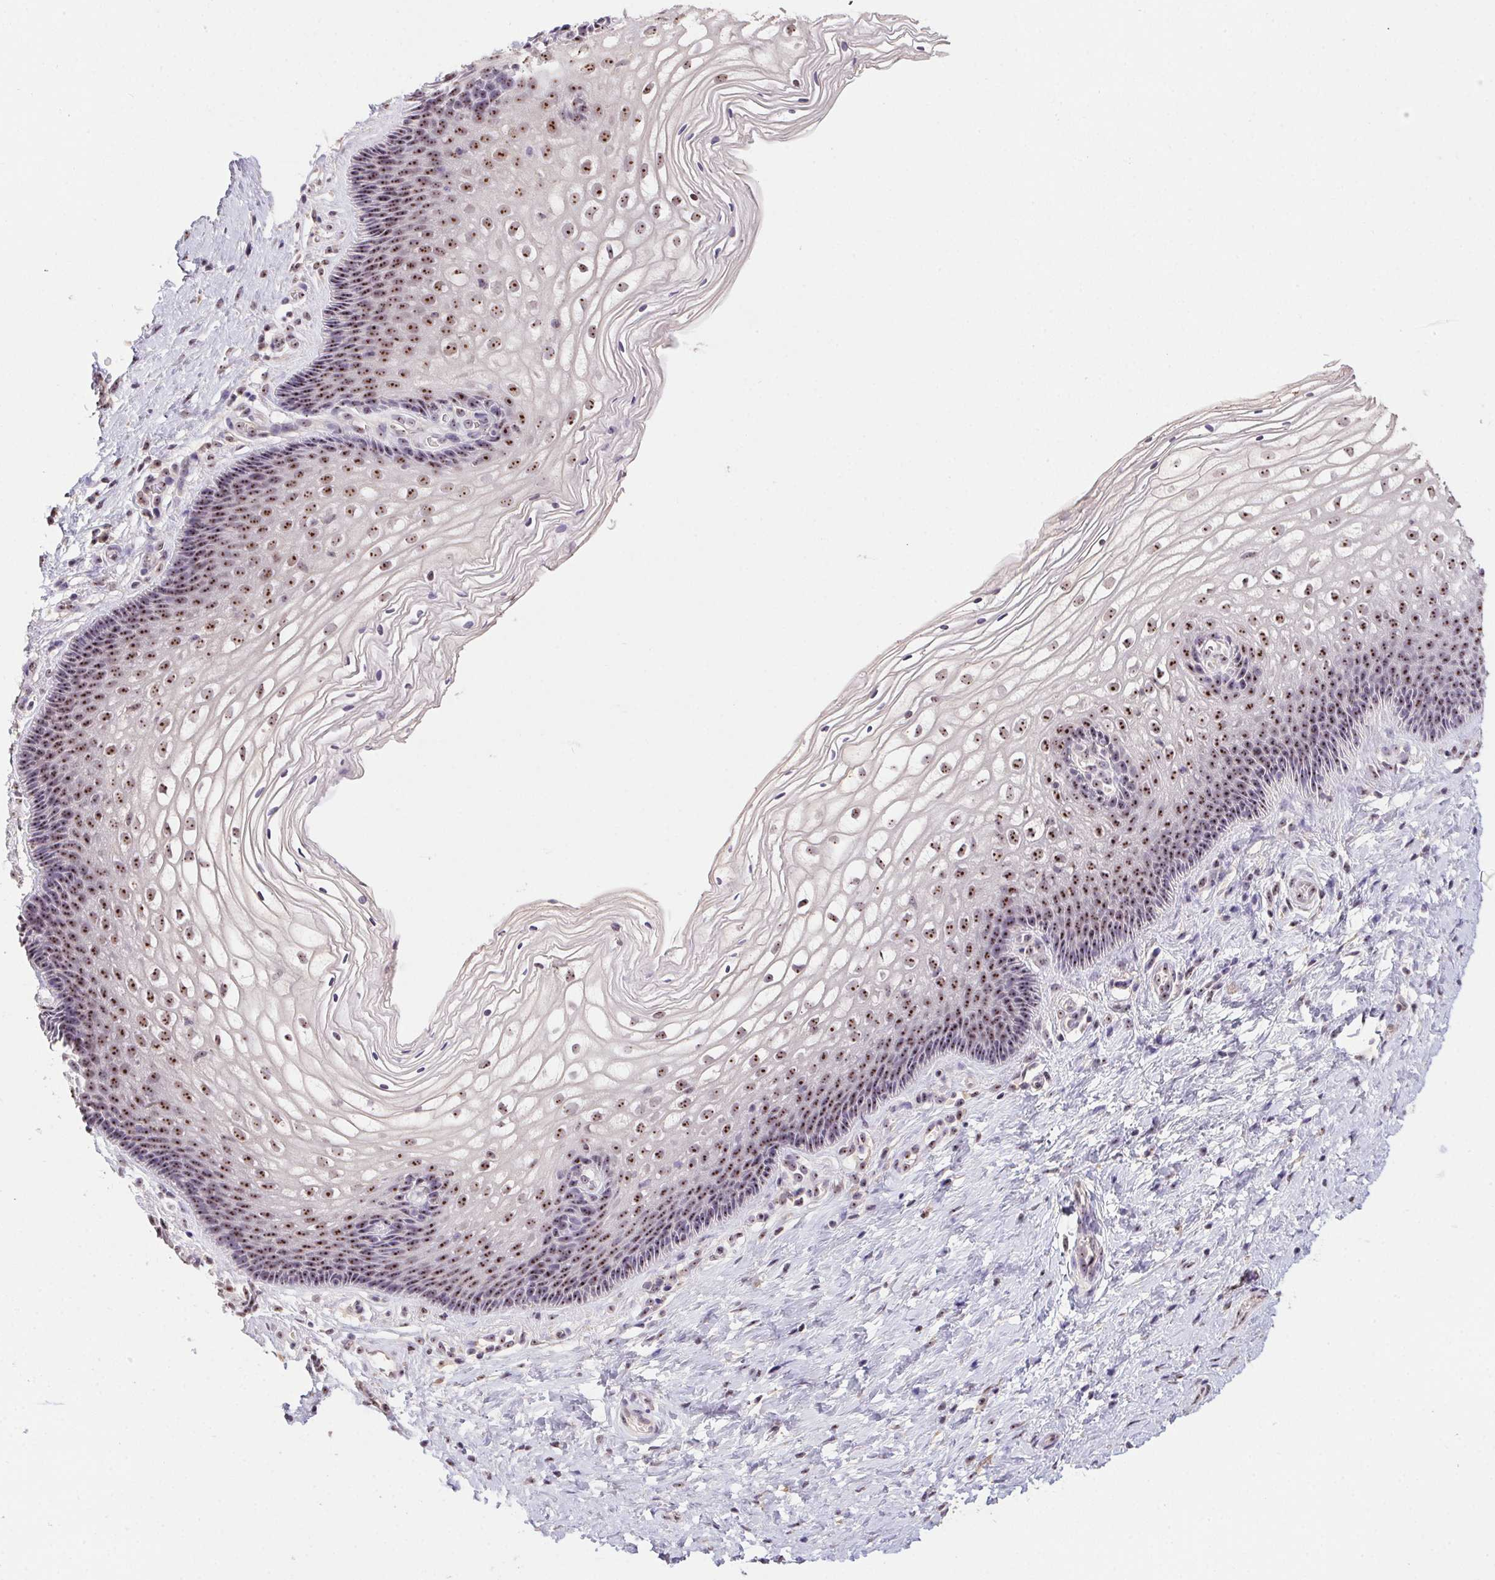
{"staining": {"intensity": "moderate", "quantity": ">75%", "location": "nuclear"}, "tissue": "cervix", "cell_type": "Glandular cells", "image_type": "normal", "snomed": [{"axis": "morphology", "description": "Normal tissue, NOS"}, {"axis": "topography", "description": "Cervix"}], "caption": "Immunohistochemistry image of normal cervix: cervix stained using IHC exhibits medium levels of moderate protein expression localized specifically in the nuclear of glandular cells, appearing as a nuclear brown color.", "gene": "BATF2", "patient": {"sex": "female", "age": 34}}